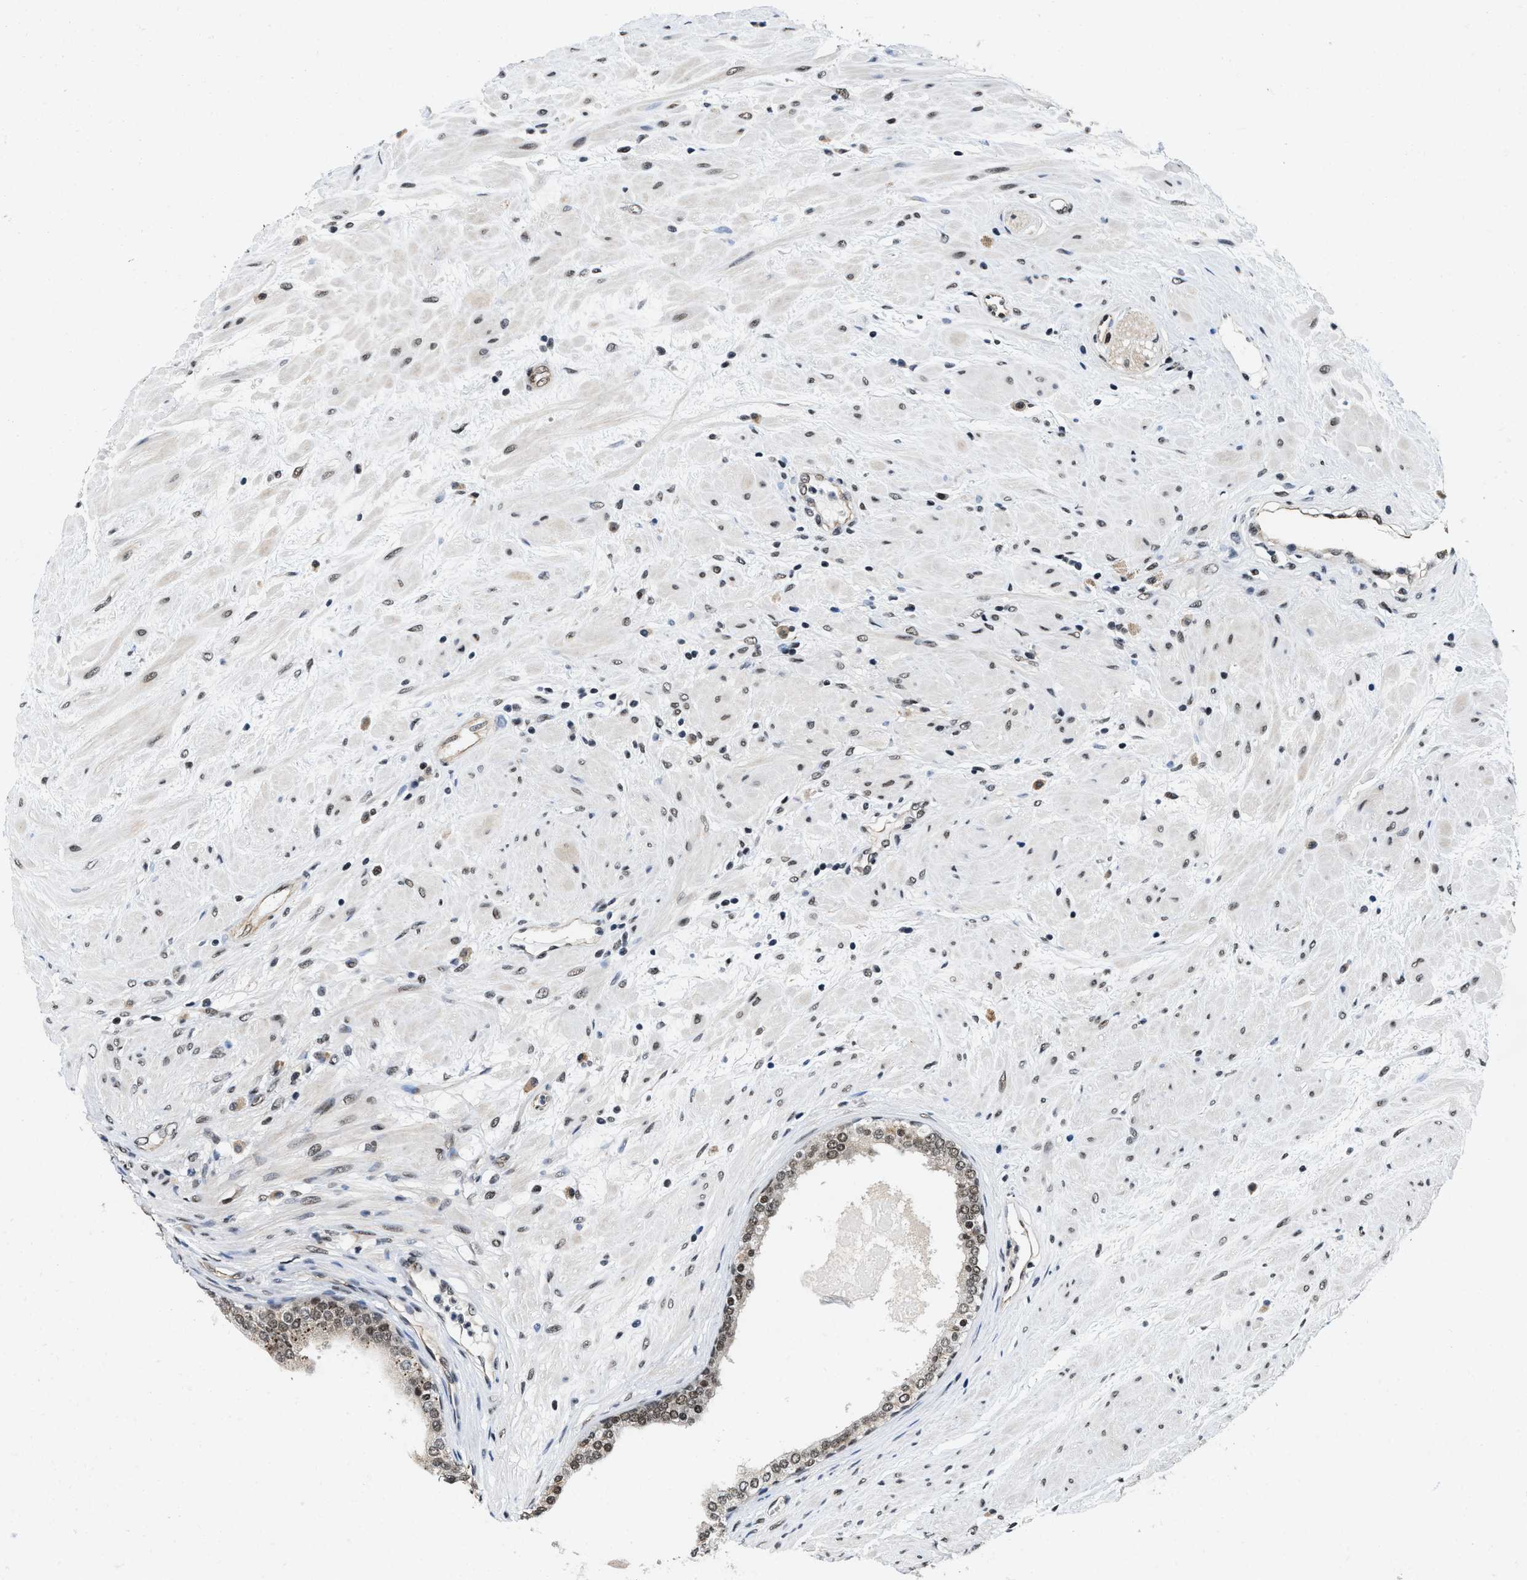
{"staining": {"intensity": "weak", "quantity": "25%-75%", "location": "nuclear"}, "tissue": "prostate cancer", "cell_type": "Tumor cells", "image_type": "cancer", "snomed": [{"axis": "morphology", "description": "Adenocarcinoma, Low grade"}, {"axis": "topography", "description": "Prostate"}], "caption": "High-power microscopy captured an immunohistochemistry photomicrograph of prostate cancer (adenocarcinoma (low-grade)), revealing weak nuclear staining in about 25%-75% of tumor cells.", "gene": "SAFB", "patient": {"sex": "male", "age": 63}}